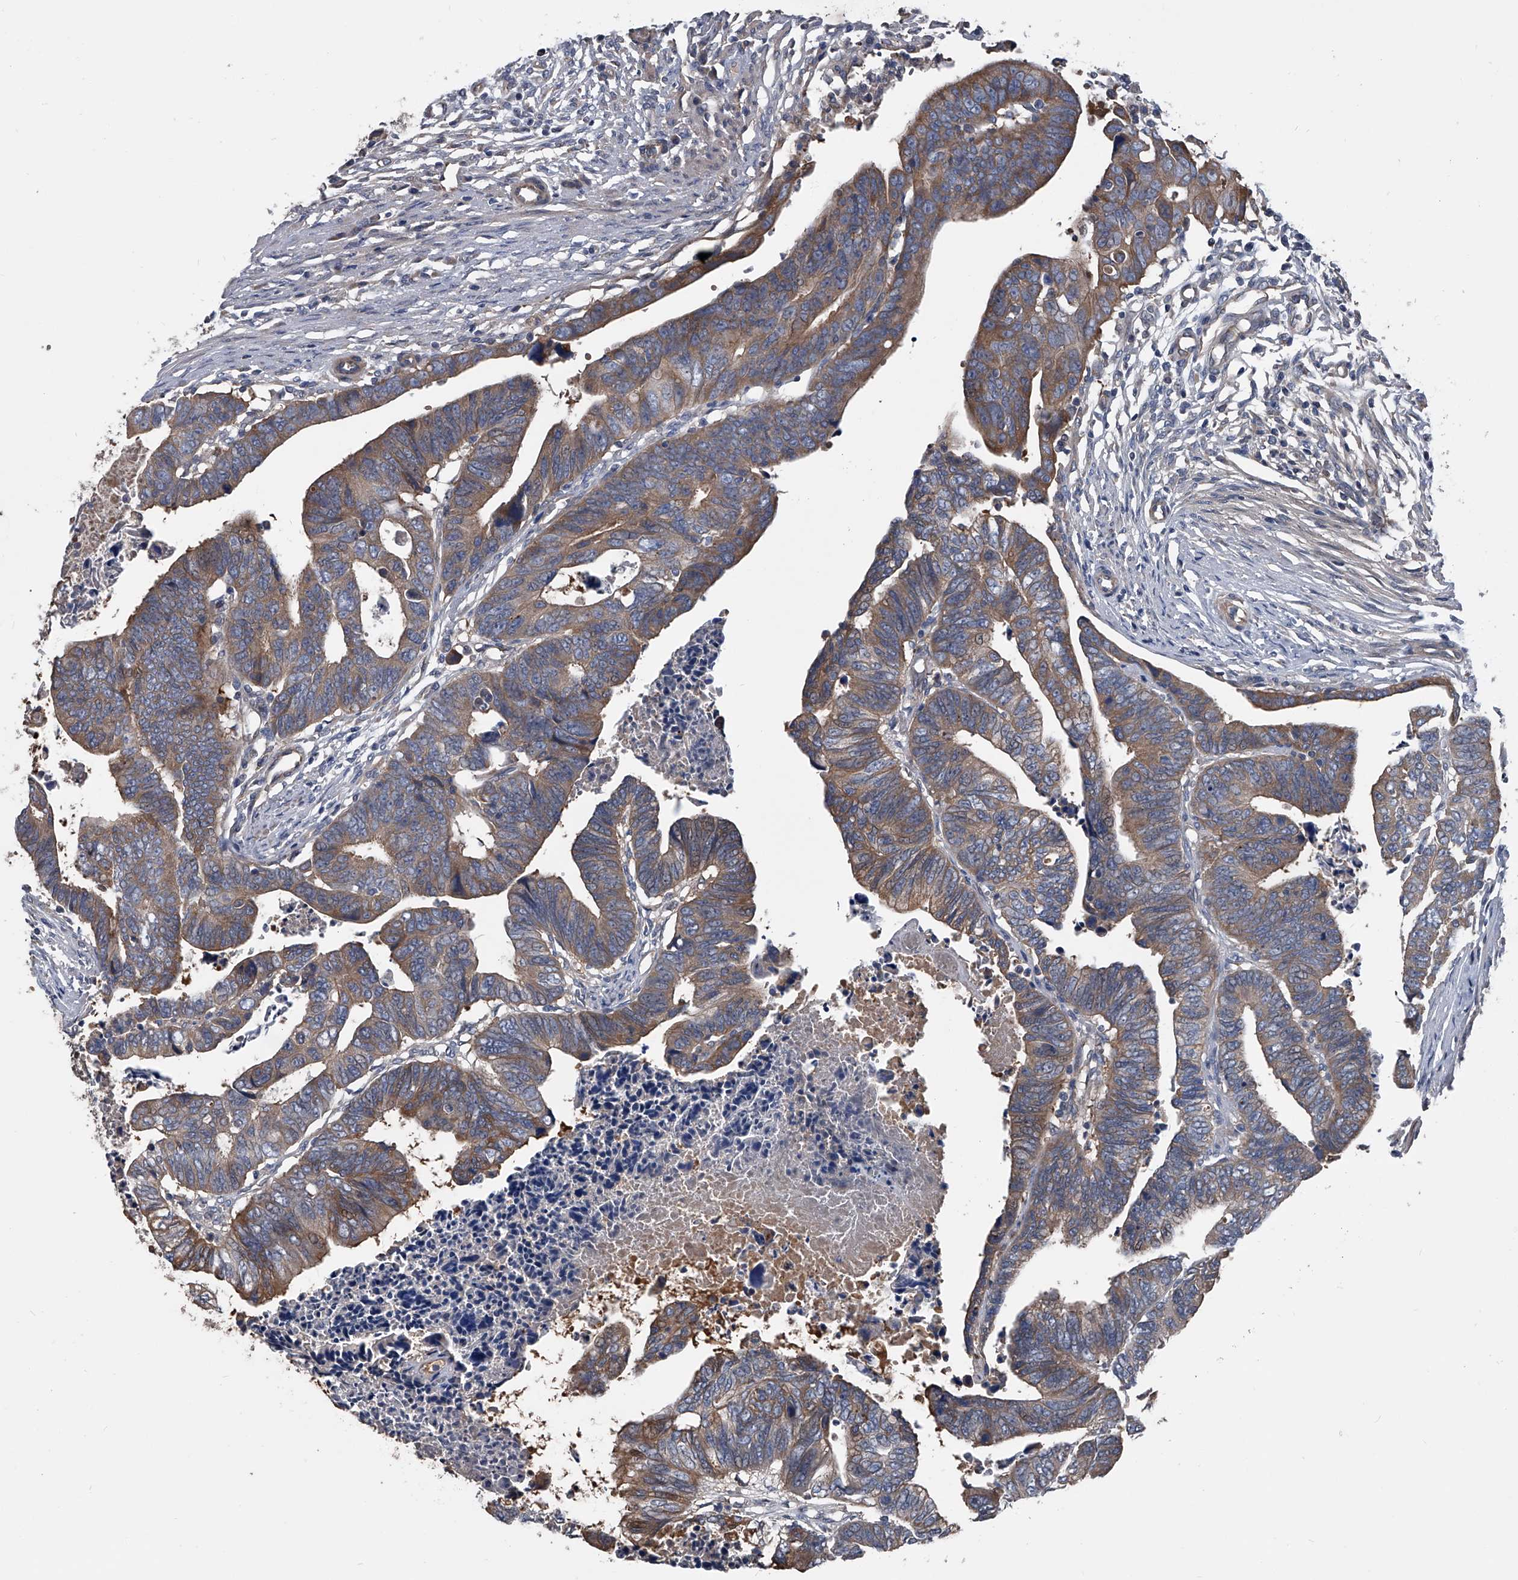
{"staining": {"intensity": "moderate", "quantity": "25%-75%", "location": "cytoplasmic/membranous"}, "tissue": "colorectal cancer", "cell_type": "Tumor cells", "image_type": "cancer", "snomed": [{"axis": "morphology", "description": "Adenocarcinoma, NOS"}, {"axis": "topography", "description": "Rectum"}], "caption": "Immunohistochemical staining of human colorectal adenocarcinoma exhibits moderate cytoplasmic/membranous protein staining in about 25%-75% of tumor cells.", "gene": "KIF13A", "patient": {"sex": "female", "age": 65}}